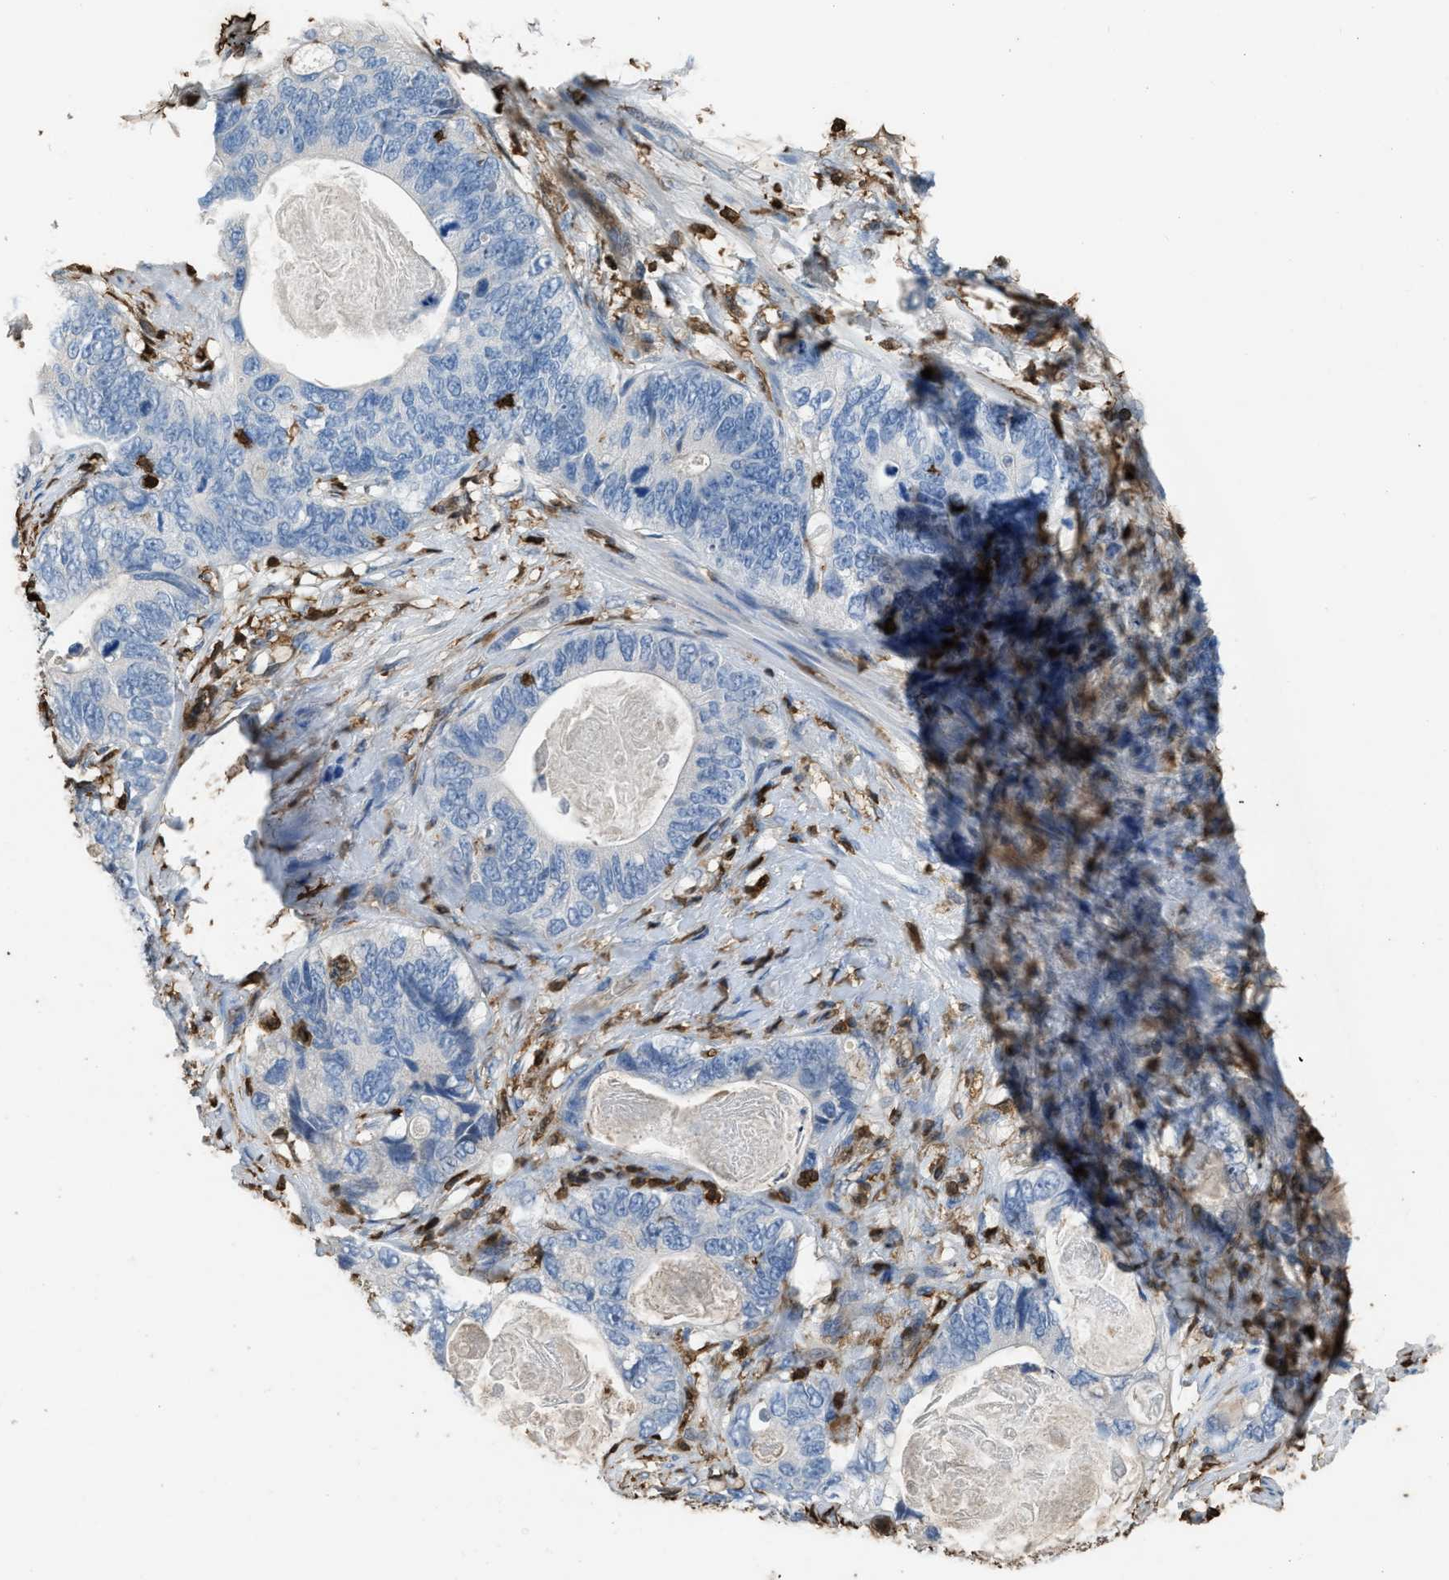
{"staining": {"intensity": "negative", "quantity": "none", "location": "none"}, "tissue": "stomach cancer", "cell_type": "Tumor cells", "image_type": "cancer", "snomed": [{"axis": "morphology", "description": "Normal tissue, NOS"}, {"axis": "morphology", "description": "Adenocarcinoma, NOS"}, {"axis": "topography", "description": "Stomach"}], "caption": "The photomicrograph displays no significant expression in tumor cells of adenocarcinoma (stomach).", "gene": "ARHGDIB", "patient": {"sex": "female", "age": 89}}